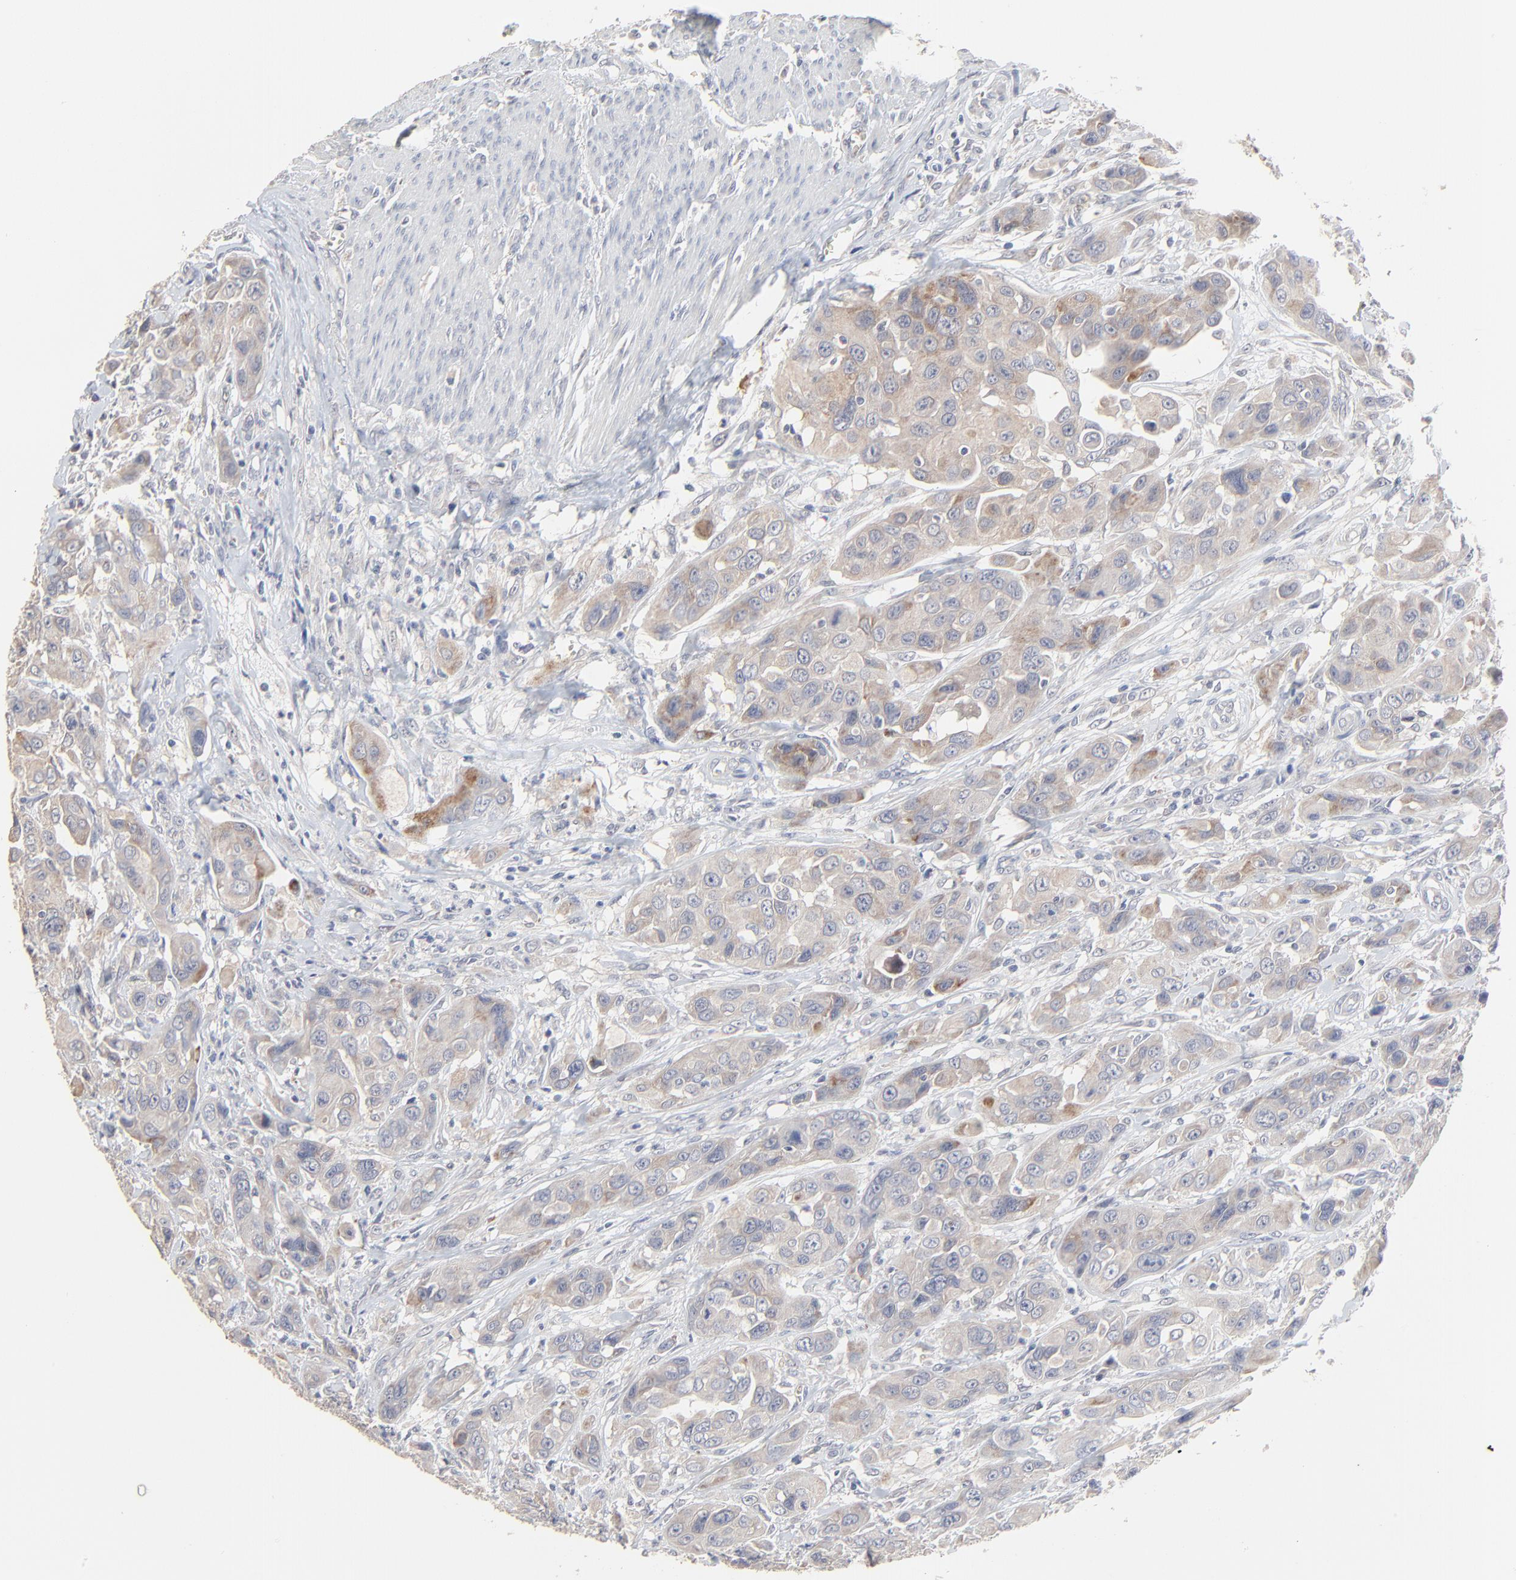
{"staining": {"intensity": "weak", "quantity": ">75%", "location": "cytoplasmic/membranous"}, "tissue": "urothelial cancer", "cell_type": "Tumor cells", "image_type": "cancer", "snomed": [{"axis": "morphology", "description": "Urothelial carcinoma, High grade"}, {"axis": "topography", "description": "Urinary bladder"}], "caption": "IHC photomicrograph of high-grade urothelial carcinoma stained for a protein (brown), which reveals low levels of weak cytoplasmic/membranous staining in approximately >75% of tumor cells.", "gene": "FANCB", "patient": {"sex": "male", "age": 73}}